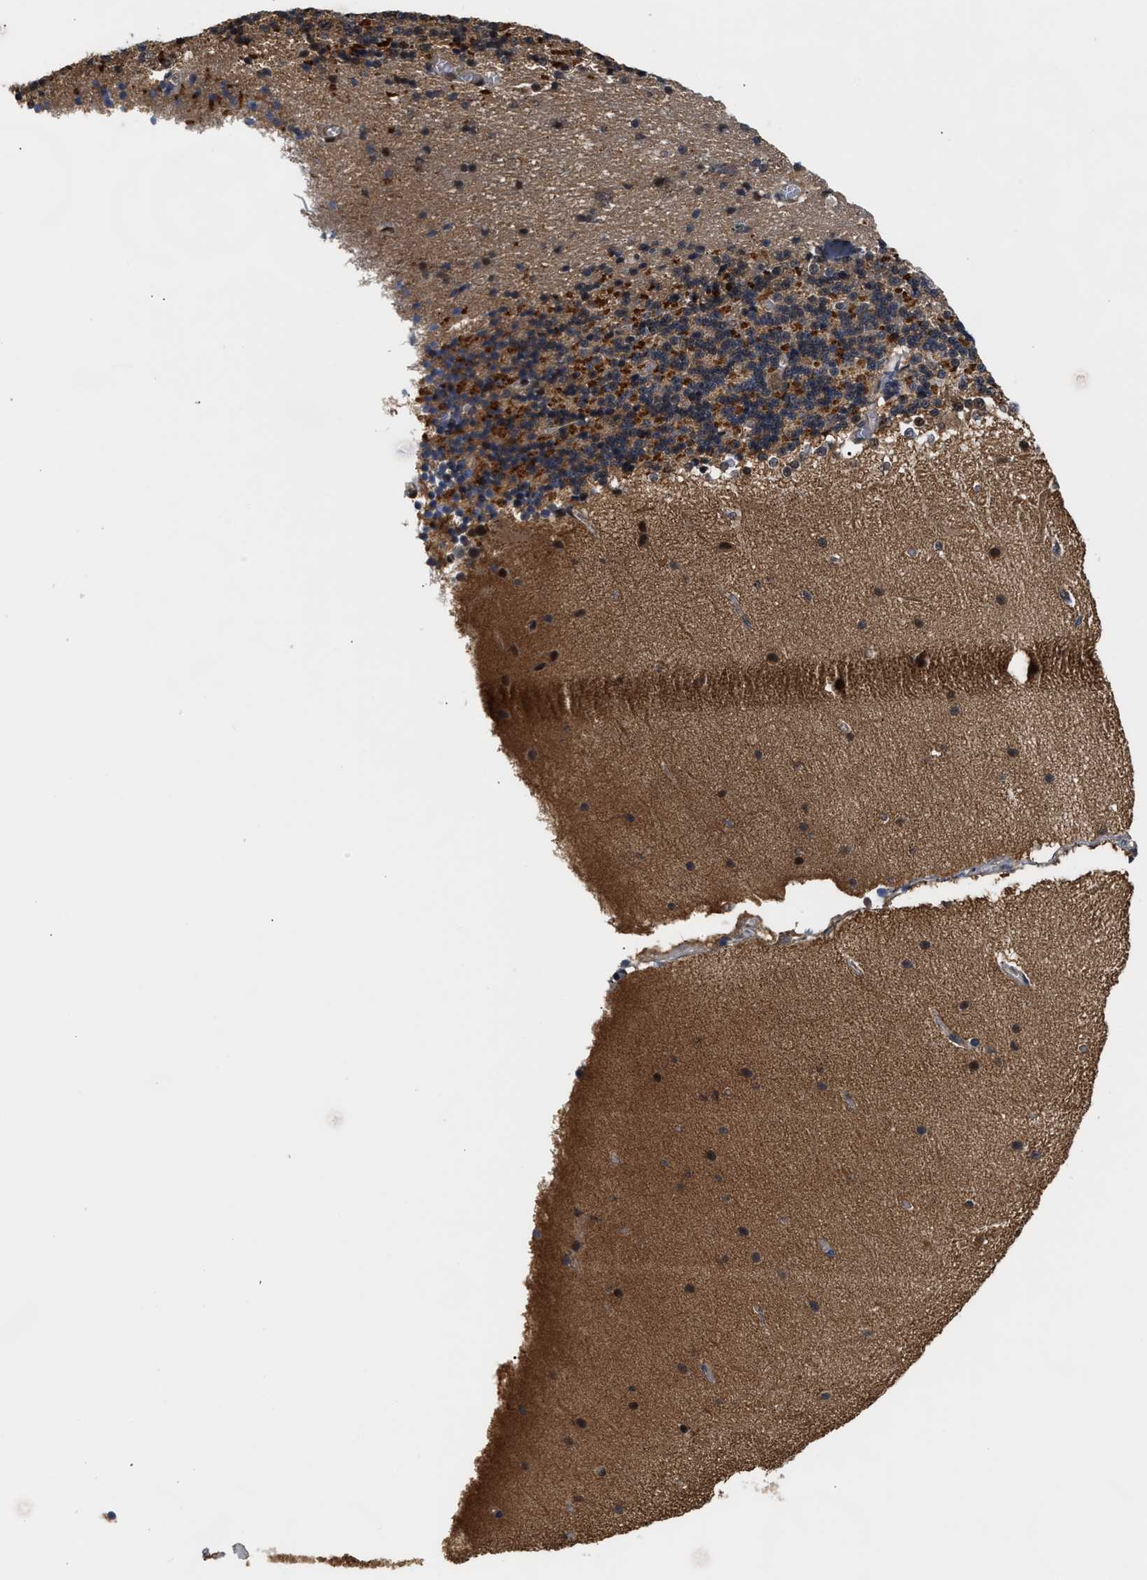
{"staining": {"intensity": "strong", "quantity": "25%-75%", "location": "cytoplasmic/membranous"}, "tissue": "cerebellum", "cell_type": "Cells in granular layer", "image_type": "normal", "snomed": [{"axis": "morphology", "description": "Normal tissue, NOS"}, {"axis": "topography", "description": "Cerebellum"}], "caption": "This is a micrograph of IHC staining of unremarkable cerebellum, which shows strong staining in the cytoplasmic/membranous of cells in granular layer.", "gene": "SCAI", "patient": {"sex": "female", "age": 54}}